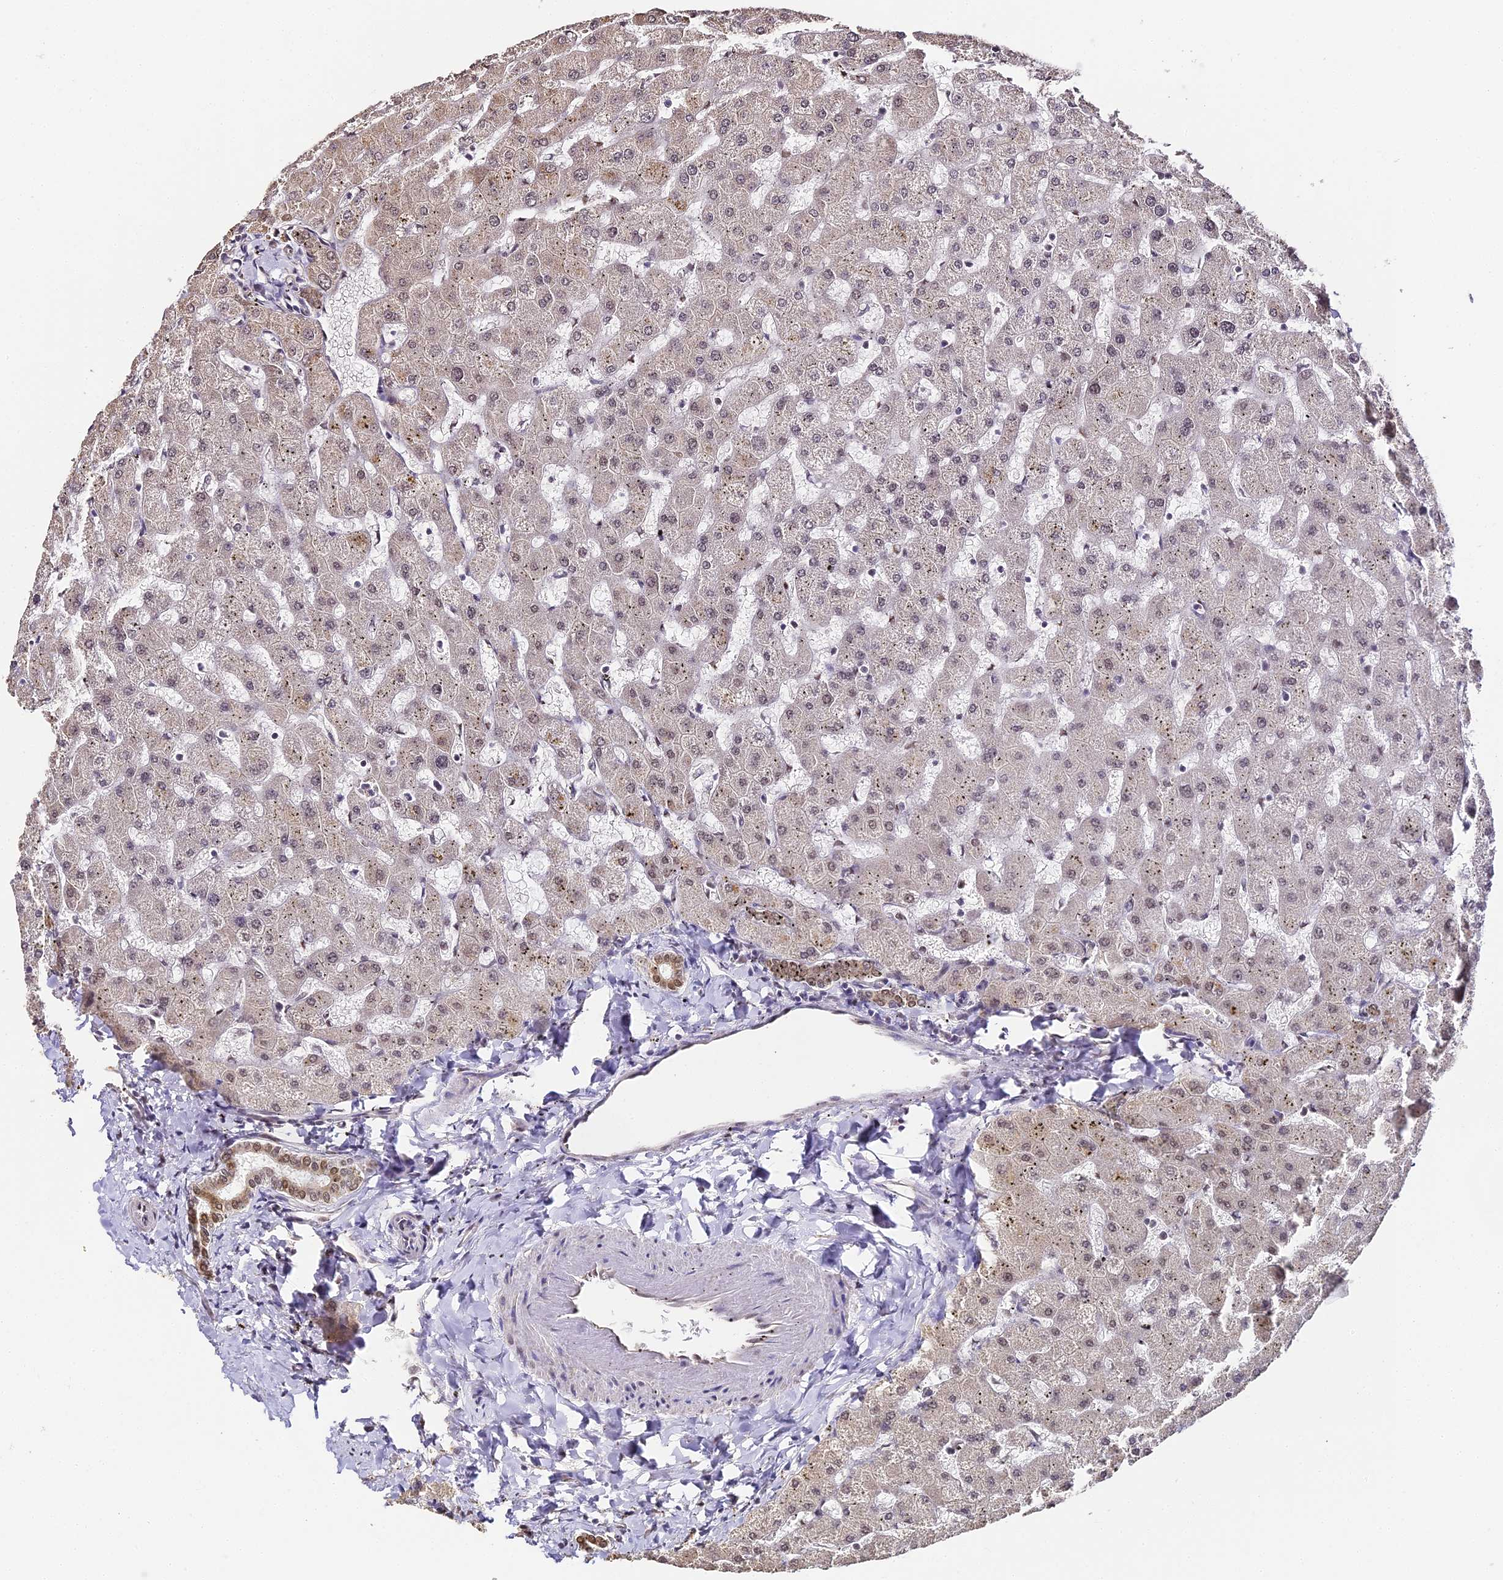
{"staining": {"intensity": "moderate", "quantity": ">75%", "location": "nuclear"}, "tissue": "liver", "cell_type": "Cholangiocytes", "image_type": "normal", "snomed": [{"axis": "morphology", "description": "Normal tissue, NOS"}, {"axis": "topography", "description": "Liver"}], "caption": "Immunohistochemical staining of normal human liver reveals medium levels of moderate nuclear positivity in about >75% of cholangiocytes.", "gene": "HNRNPA1", "patient": {"sex": "female", "age": 63}}